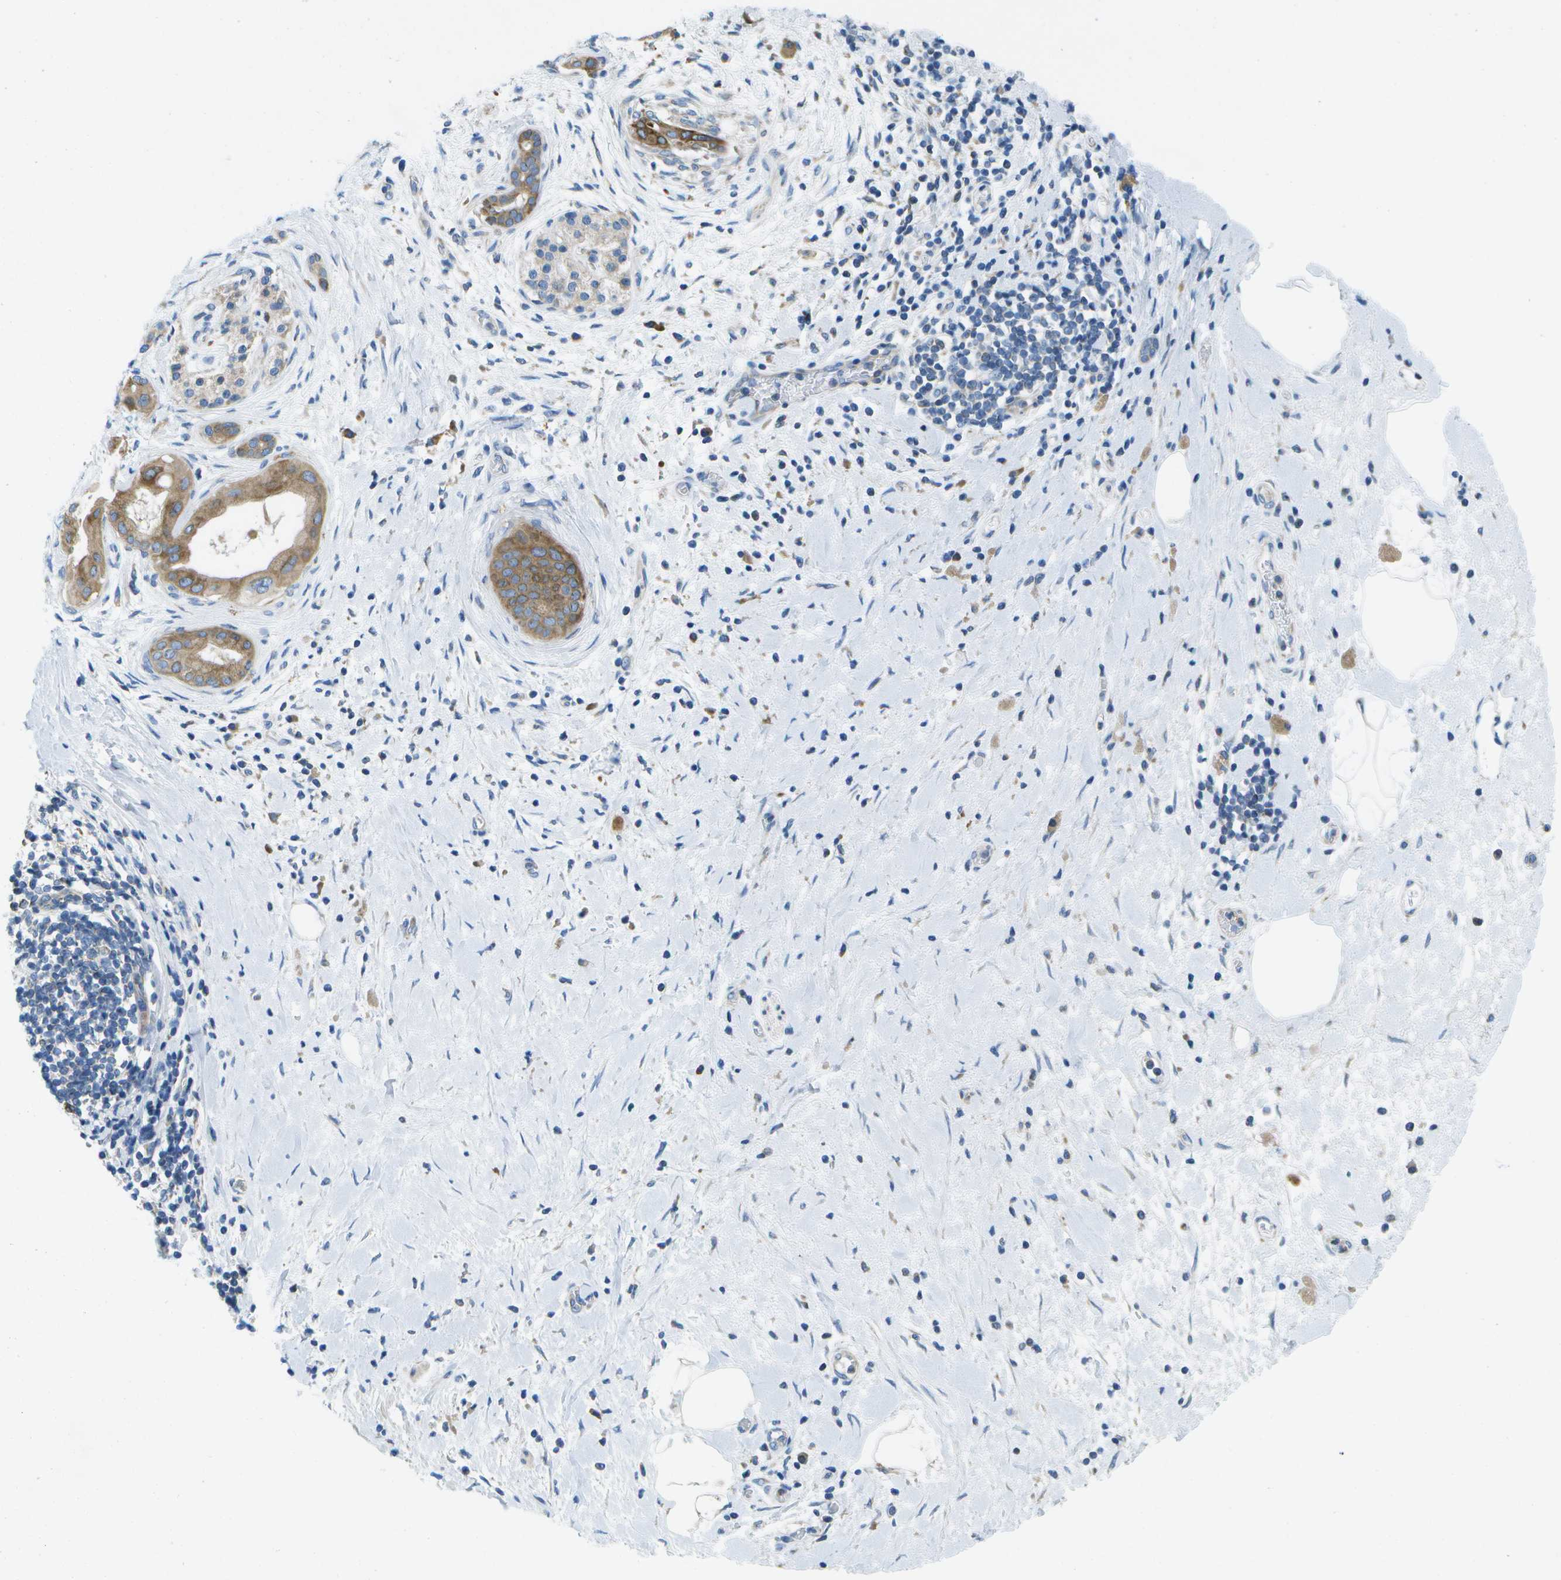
{"staining": {"intensity": "moderate", "quantity": ">75%", "location": "cytoplasmic/membranous"}, "tissue": "pancreatic cancer", "cell_type": "Tumor cells", "image_type": "cancer", "snomed": [{"axis": "morphology", "description": "Adenocarcinoma, NOS"}, {"axis": "topography", "description": "Pancreas"}], "caption": "Adenocarcinoma (pancreatic) stained with immunohistochemistry (IHC) displays moderate cytoplasmic/membranous expression in about >75% of tumor cells. Using DAB (3,3'-diaminobenzidine) (brown) and hematoxylin (blue) stains, captured at high magnification using brightfield microscopy.", "gene": "GDF5", "patient": {"sex": "male", "age": 55}}